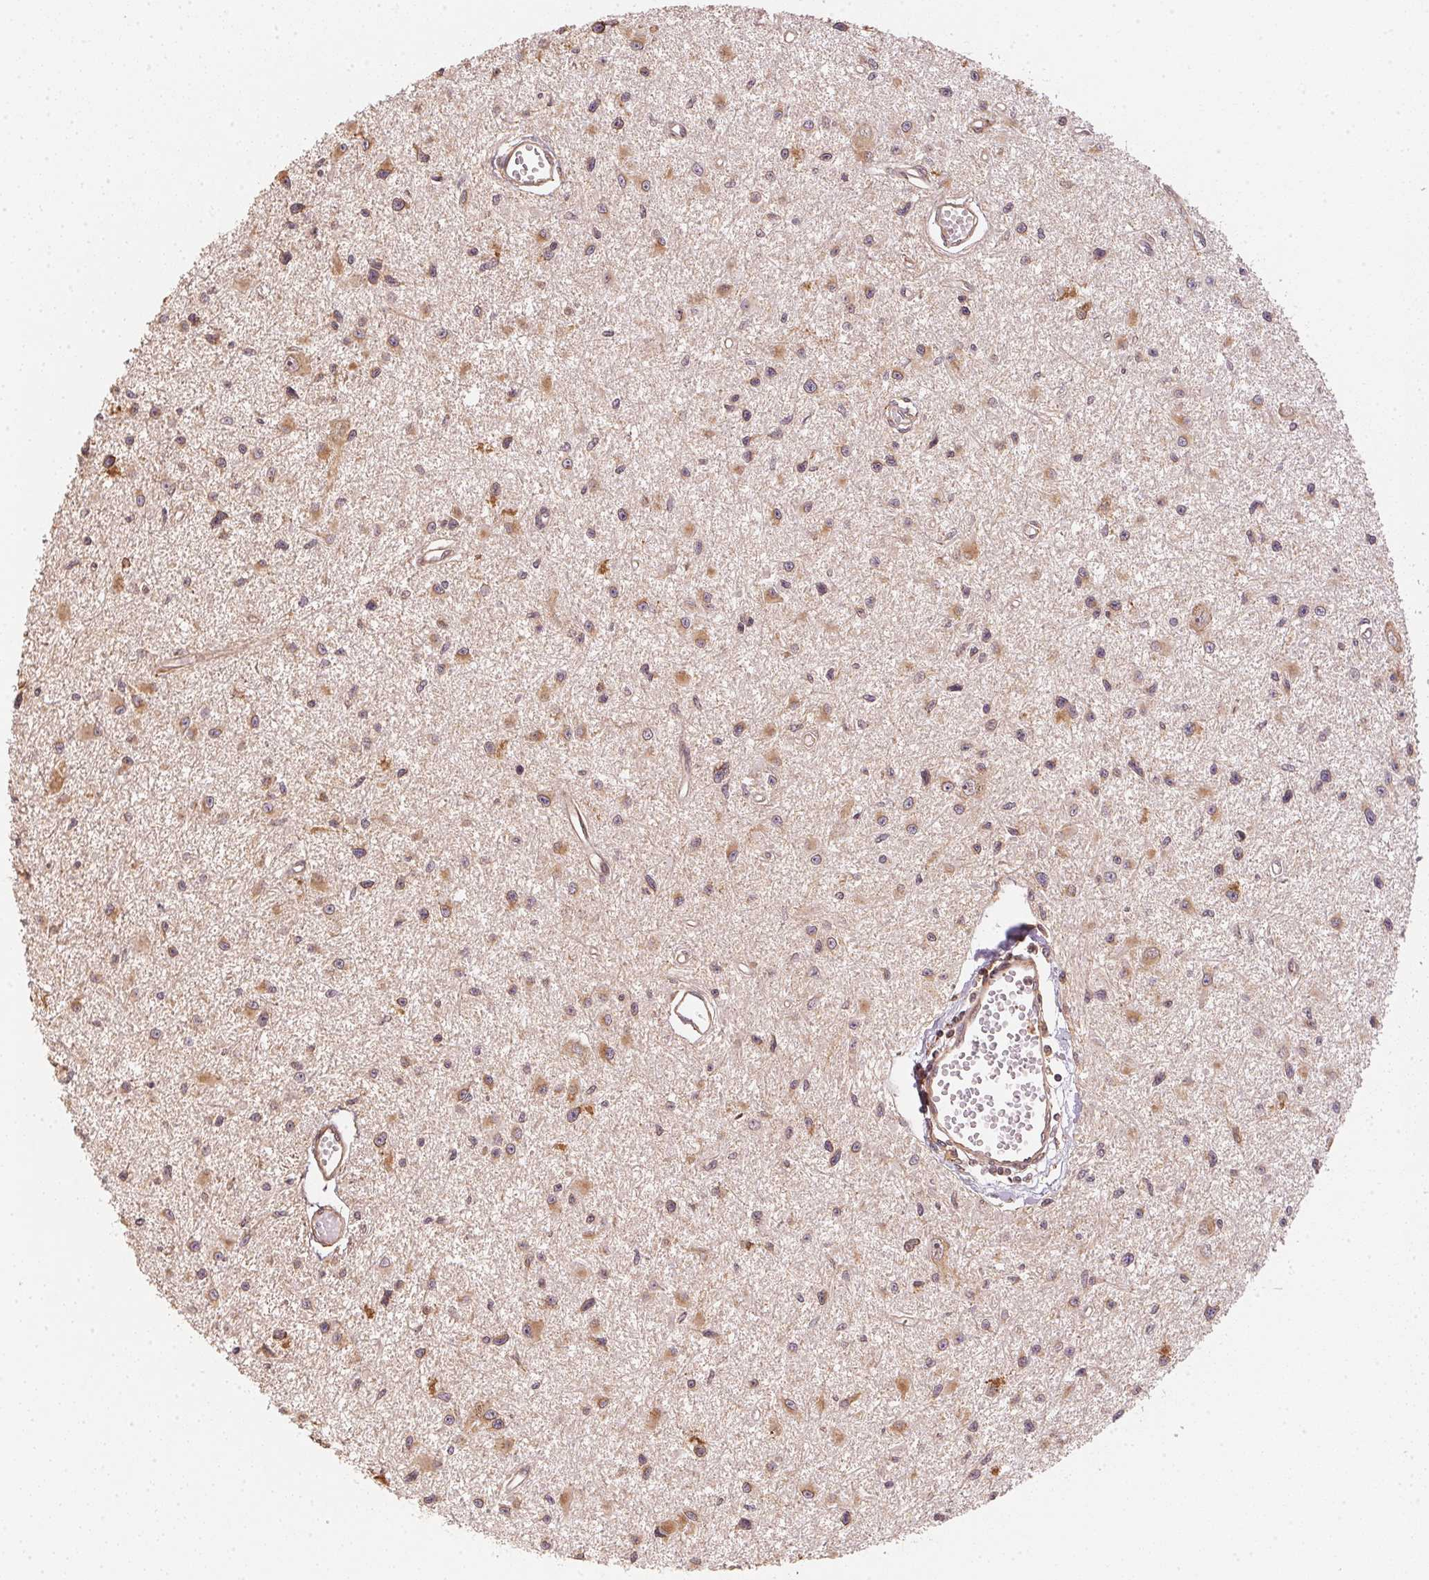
{"staining": {"intensity": "moderate", "quantity": ">75%", "location": "cytoplasmic/membranous"}, "tissue": "glioma", "cell_type": "Tumor cells", "image_type": "cancer", "snomed": [{"axis": "morphology", "description": "Glioma, malignant, High grade"}, {"axis": "topography", "description": "Brain"}], "caption": "A photomicrograph of human malignant high-grade glioma stained for a protein displays moderate cytoplasmic/membranous brown staining in tumor cells.", "gene": "STRN4", "patient": {"sex": "male", "age": 54}}